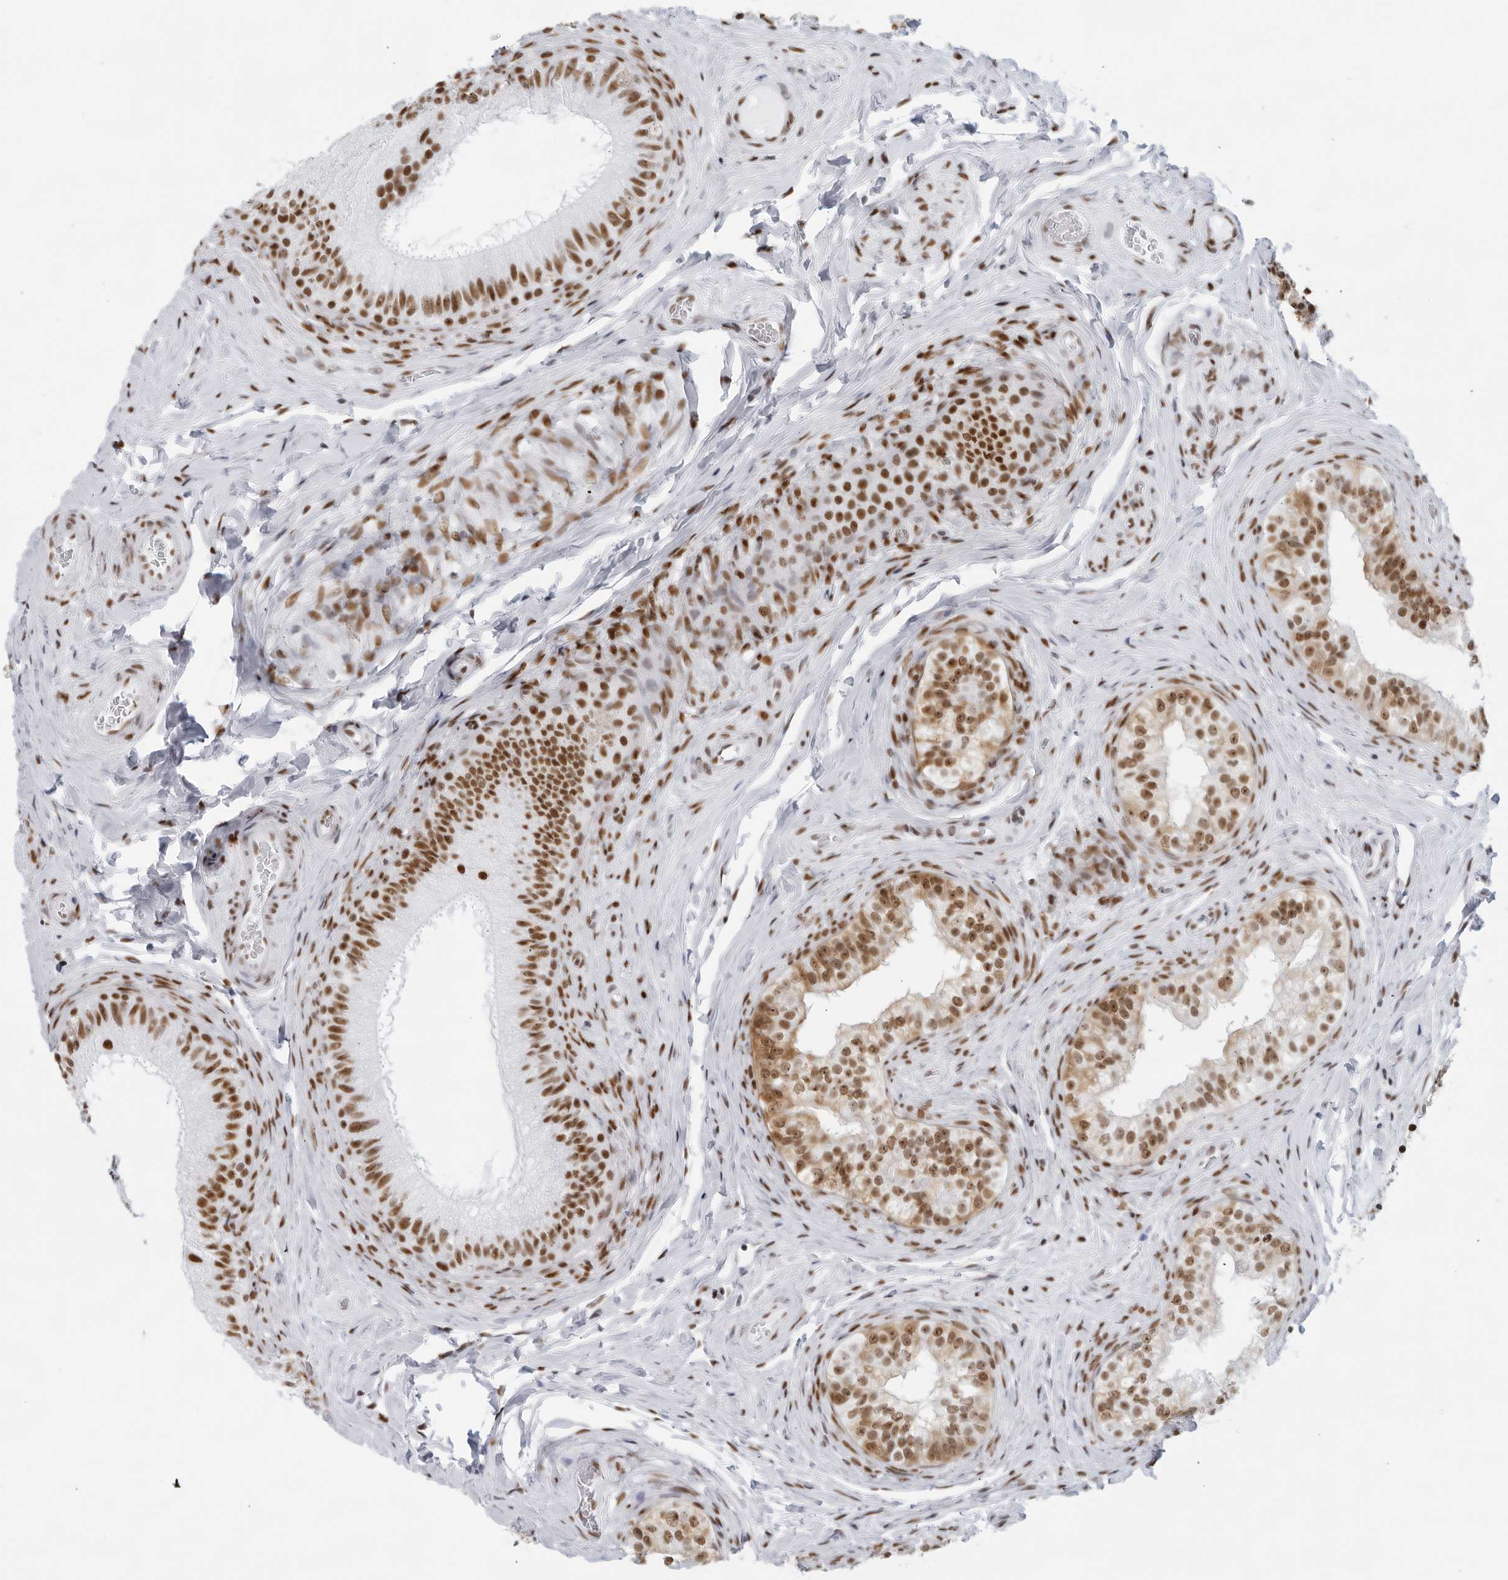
{"staining": {"intensity": "moderate", "quantity": ">75%", "location": "nuclear"}, "tissue": "epididymis", "cell_type": "Glandular cells", "image_type": "normal", "snomed": [{"axis": "morphology", "description": "Normal tissue, NOS"}, {"axis": "topography", "description": "Epididymis"}], "caption": "Immunohistochemical staining of unremarkable human epididymis shows >75% levels of moderate nuclear protein positivity in about >75% of glandular cells. The staining was performed using DAB (3,3'-diaminobenzidine), with brown indicating positive protein expression. Nuclei are stained blue with hematoxylin.", "gene": "HP1BP3", "patient": {"sex": "male", "age": 49}}